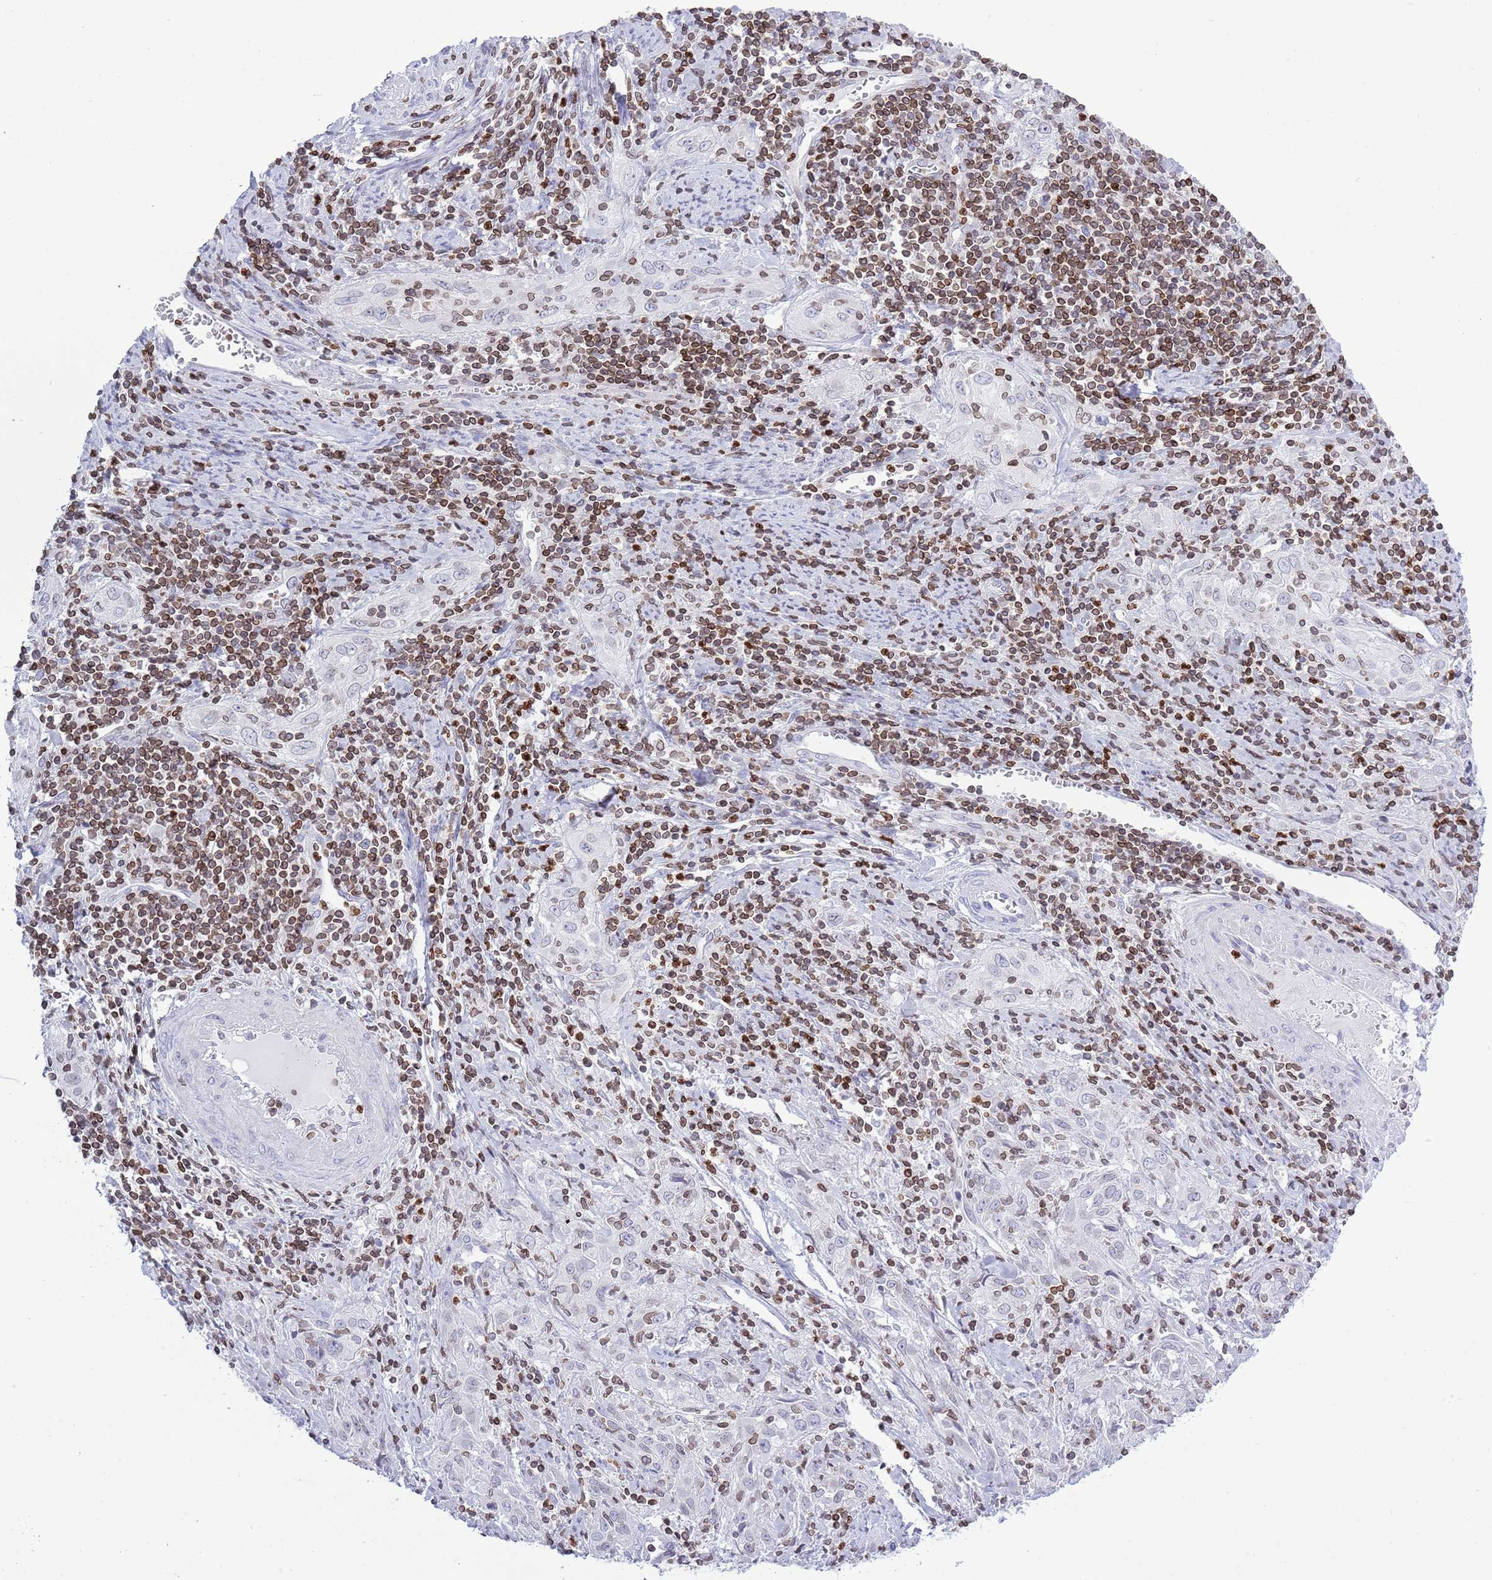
{"staining": {"intensity": "weak", "quantity": "<25%", "location": "cytoplasmic/membranous,nuclear"}, "tissue": "cervical cancer", "cell_type": "Tumor cells", "image_type": "cancer", "snomed": [{"axis": "morphology", "description": "Squamous cell carcinoma, NOS"}, {"axis": "topography", "description": "Cervix"}], "caption": "Immunohistochemistry micrograph of human cervical cancer stained for a protein (brown), which displays no expression in tumor cells.", "gene": "LBR", "patient": {"sex": "female", "age": 57}}